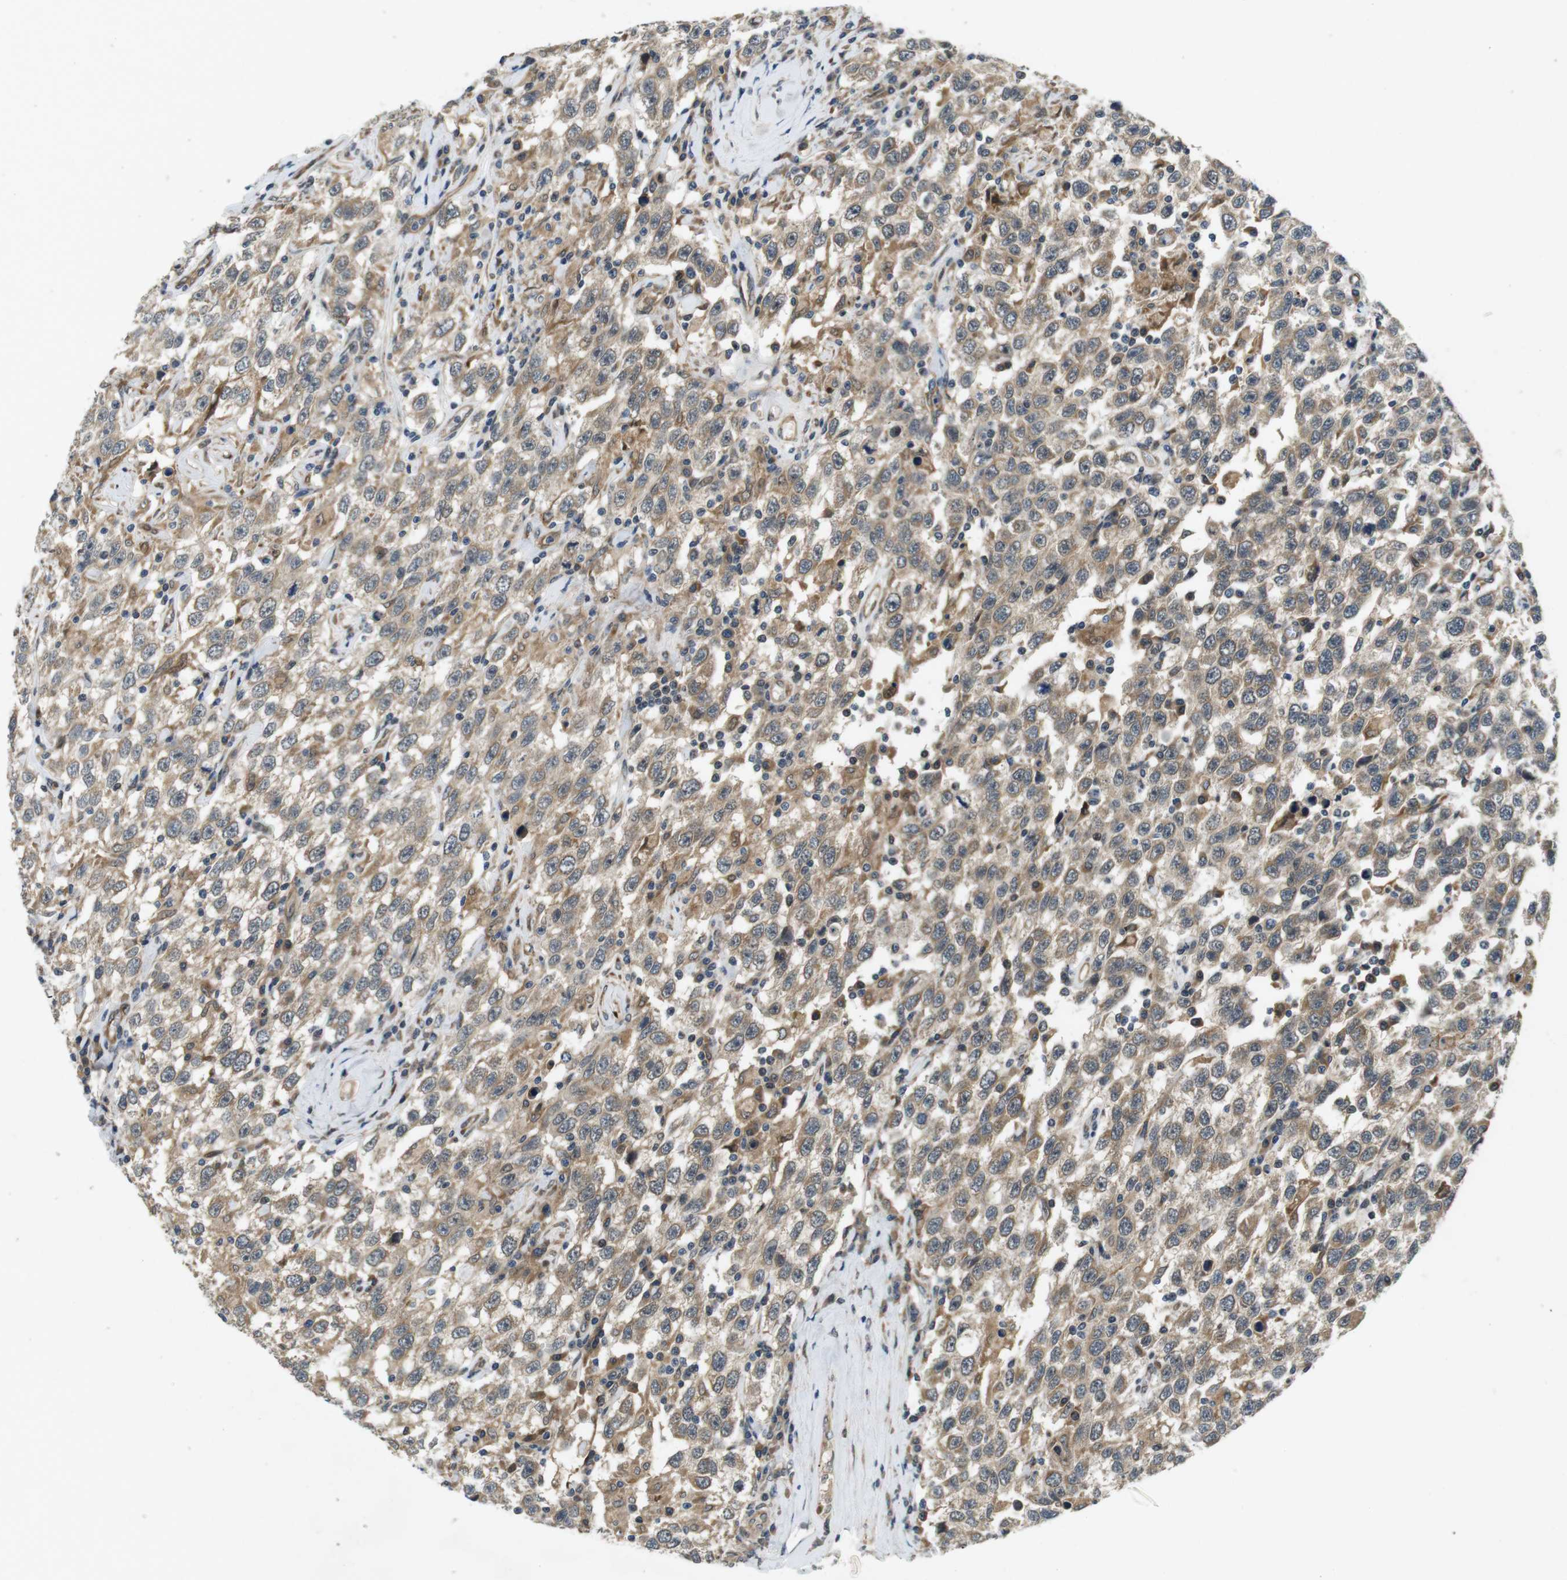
{"staining": {"intensity": "moderate", "quantity": "25%-75%", "location": "cytoplasmic/membranous"}, "tissue": "testis cancer", "cell_type": "Tumor cells", "image_type": "cancer", "snomed": [{"axis": "morphology", "description": "Seminoma, NOS"}, {"axis": "topography", "description": "Testis"}], "caption": "Testis cancer stained with a protein marker exhibits moderate staining in tumor cells.", "gene": "PALD1", "patient": {"sex": "male", "age": 41}}